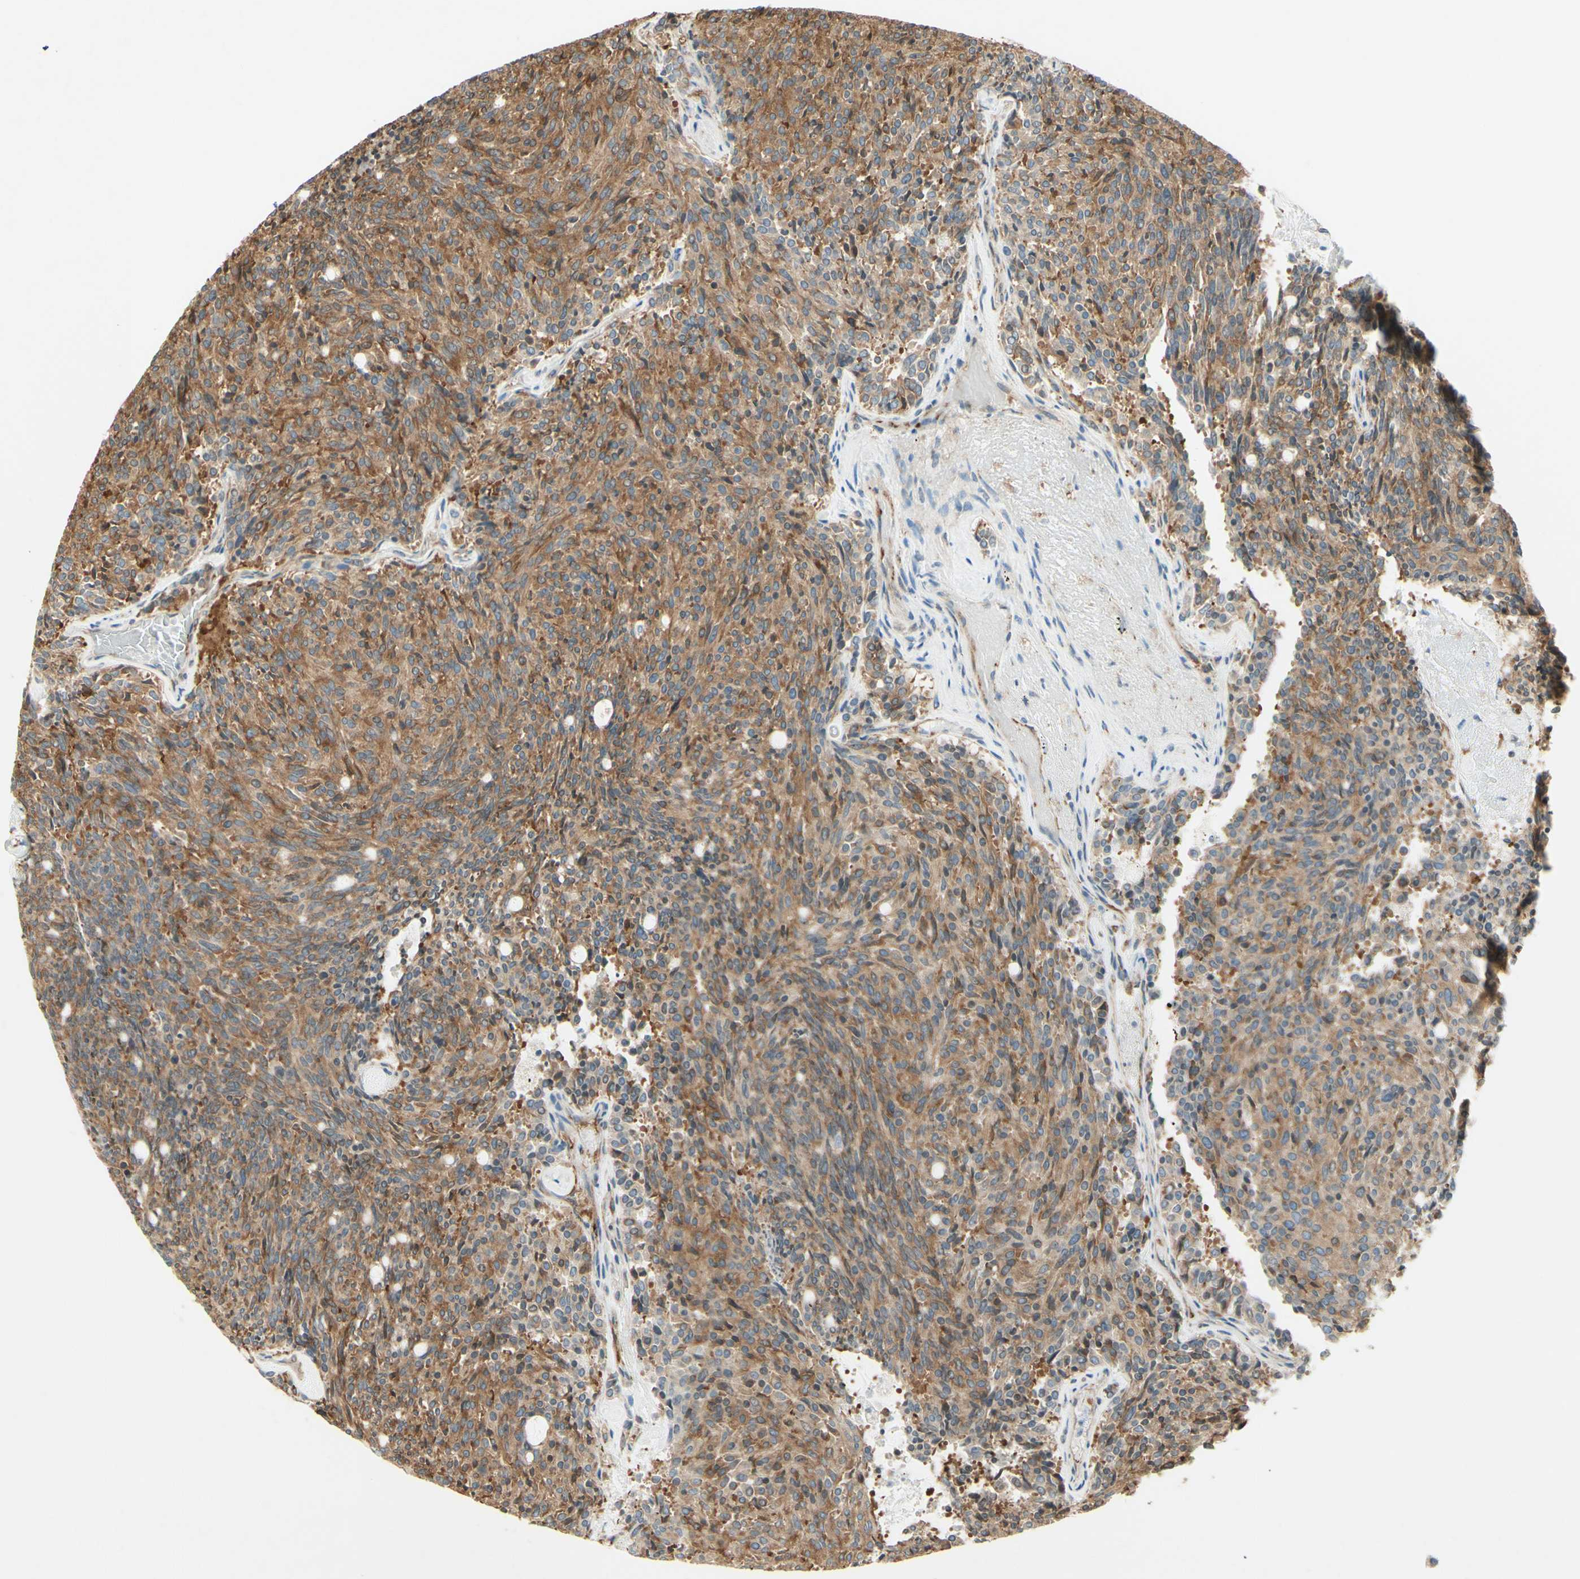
{"staining": {"intensity": "moderate", "quantity": "25%-75%", "location": "cytoplasmic/membranous"}, "tissue": "carcinoid", "cell_type": "Tumor cells", "image_type": "cancer", "snomed": [{"axis": "morphology", "description": "Carcinoid, malignant, NOS"}, {"axis": "topography", "description": "Pancreas"}], "caption": "Brown immunohistochemical staining in carcinoid reveals moderate cytoplasmic/membranous positivity in about 25%-75% of tumor cells.", "gene": "MAP1B", "patient": {"sex": "female", "age": 54}}